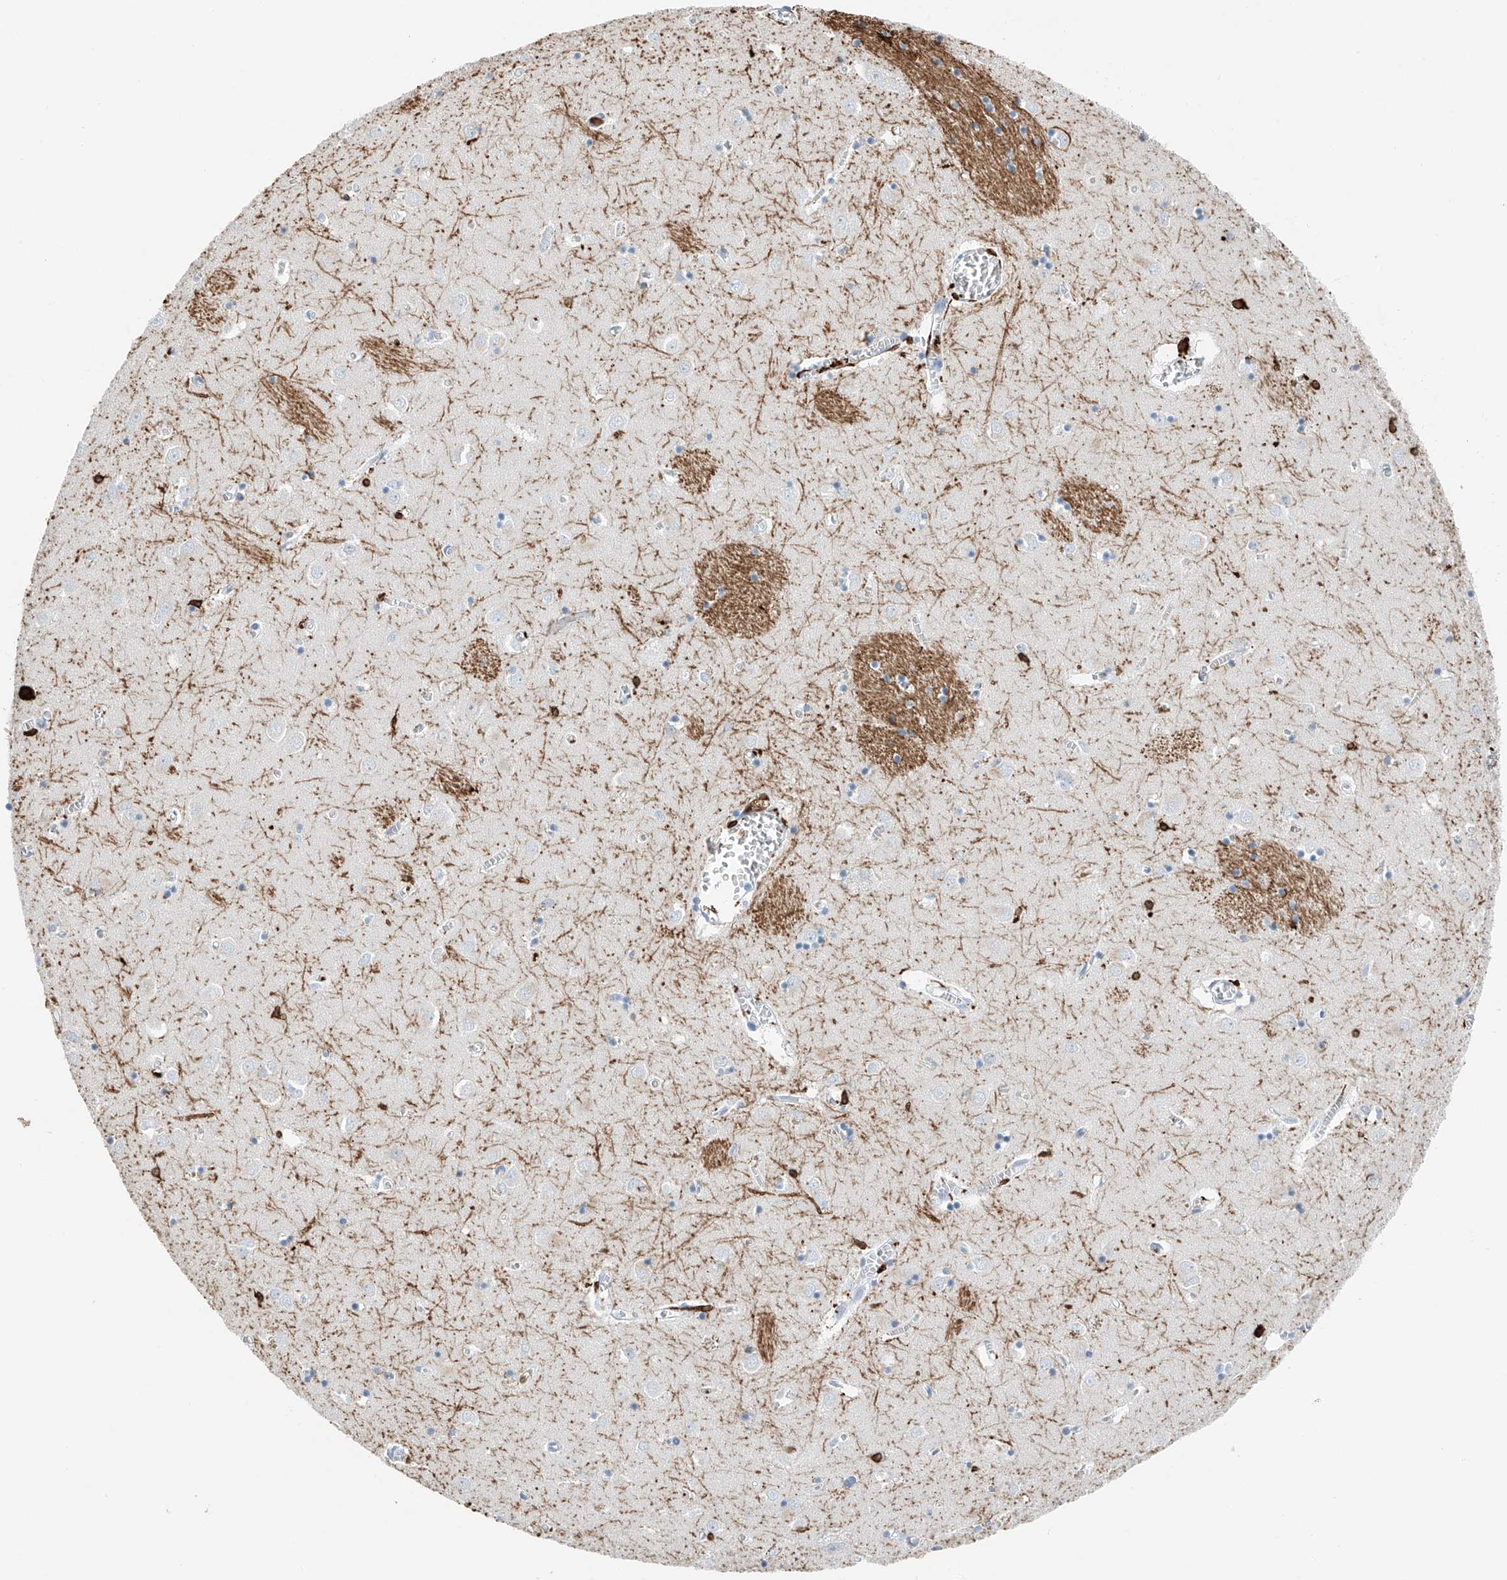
{"staining": {"intensity": "strong", "quantity": "<25%", "location": "cytoplasmic/membranous"}, "tissue": "caudate", "cell_type": "Glial cells", "image_type": "normal", "snomed": [{"axis": "morphology", "description": "Normal tissue, NOS"}, {"axis": "topography", "description": "Lateral ventricle wall"}], "caption": "Immunohistochemistry image of normal caudate stained for a protein (brown), which reveals medium levels of strong cytoplasmic/membranous expression in approximately <25% of glial cells.", "gene": "TBXAS1", "patient": {"sex": "male", "age": 70}}